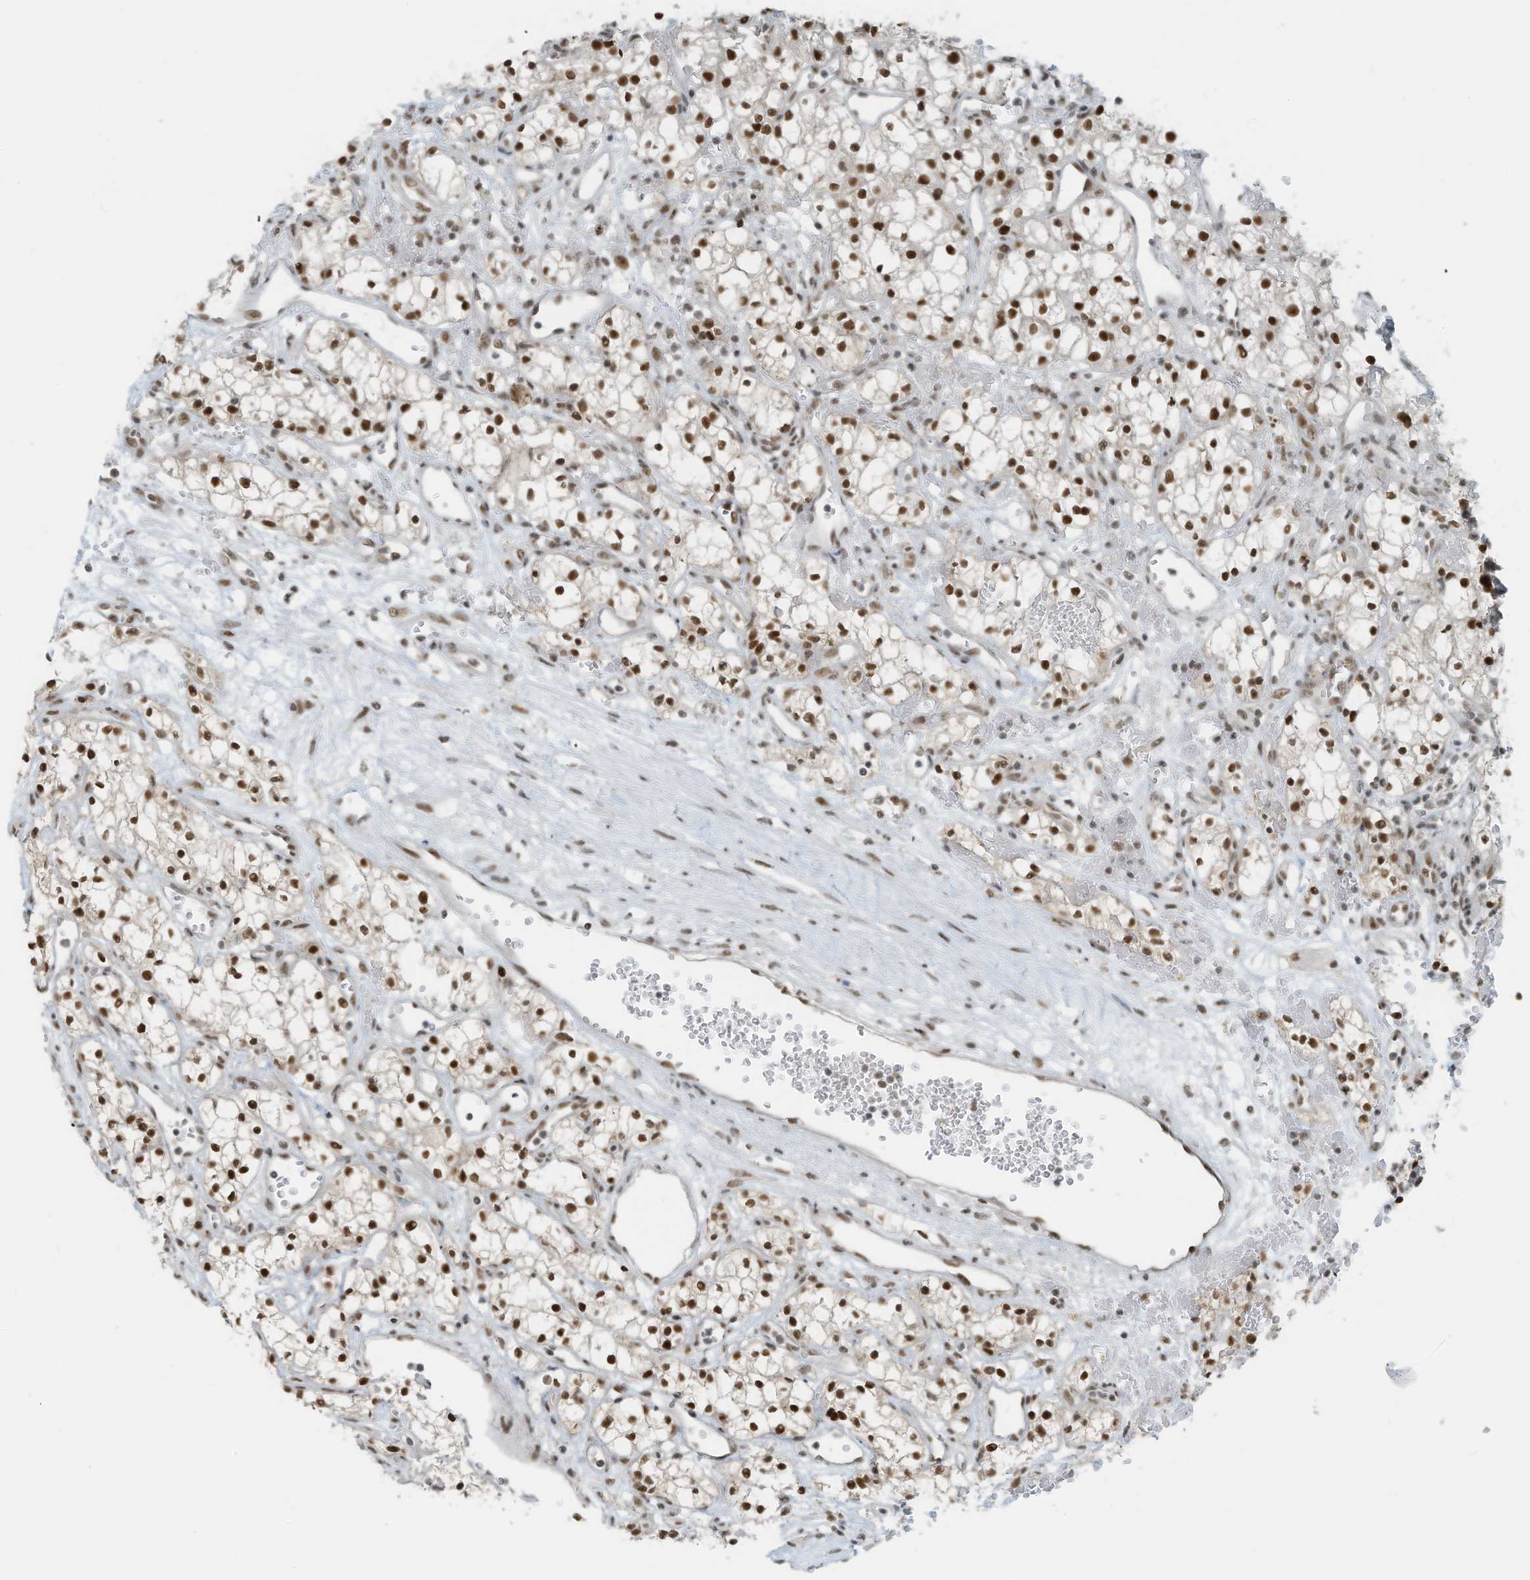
{"staining": {"intensity": "strong", "quantity": ">75%", "location": "nuclear"}, "tissue": "renal cancer", "cell_type": "Tumor cells", "image_type": "cancer", "snomed": [{"axis": "morphology", "description": "Adenocarcinoma, NOS"}, {"axis": "topography", "description": "Kidney"}], "caption": "Immunohistochemistry (IHC) (DAB) staining of human renal cancer shows strong nuclear protein positivity in about >75% of tumor cells.", "gene": "WRNIP1", "patient": {"sex": "male", "age": 59}}